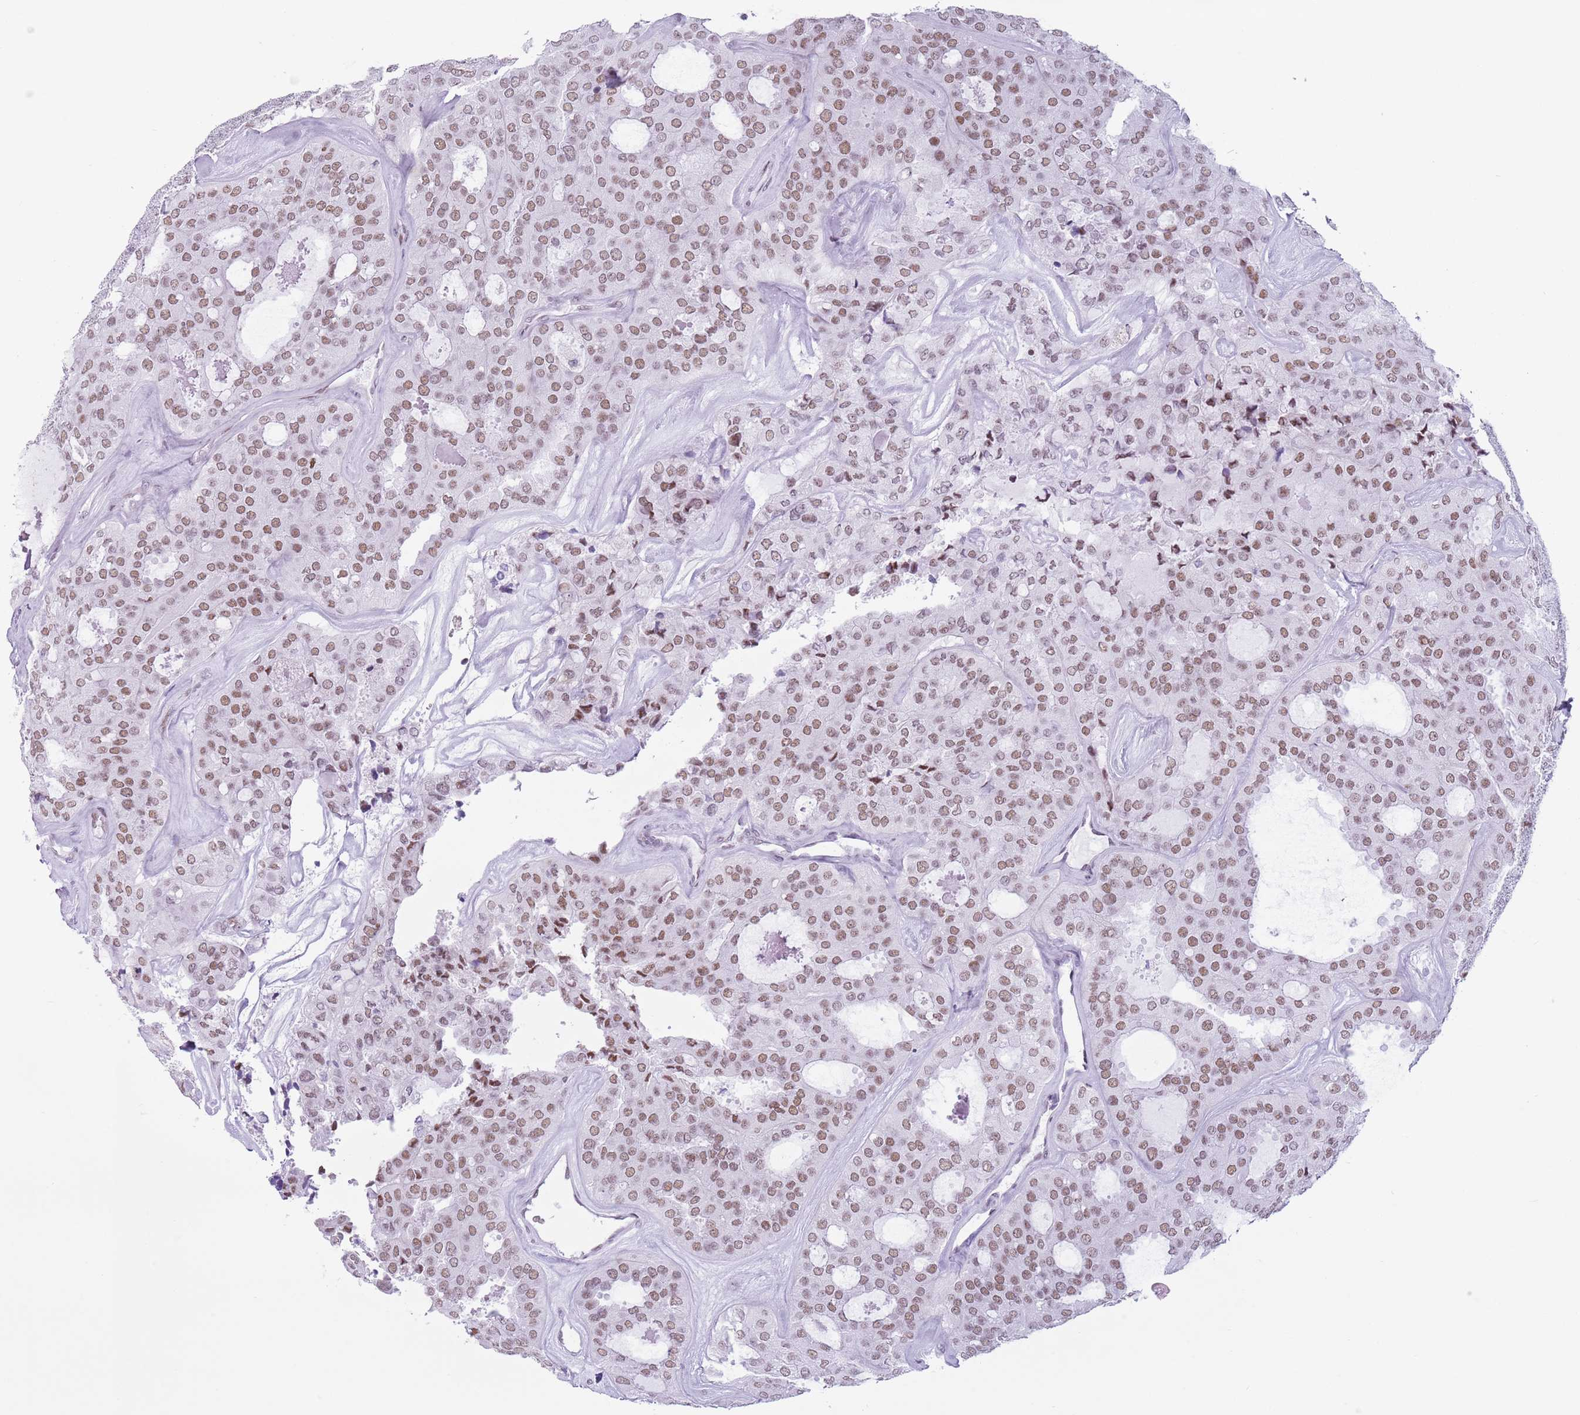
{"staining": {"intensity": "moderate", "quantity": ">75%", "location": "nuclear"}, "tissue": "thyroid cancer", "cell_type": "Tumor cells", "image_type": "cancer", "snomed": [{"axis": "morphology", "description": "Follicular adenoma carcinoma, NOS"}, {"axis": "topography", "description": "Thyroid gland"}], "caption": "Moderate nuclear positivity for a protein is appreciated in approximately >75% of tumor cells of thyroid cancer (follicular adenoma carcinoma) using IHC.", "gene": "FAM104B", "patient": {"sex": "male", "age": 75}}